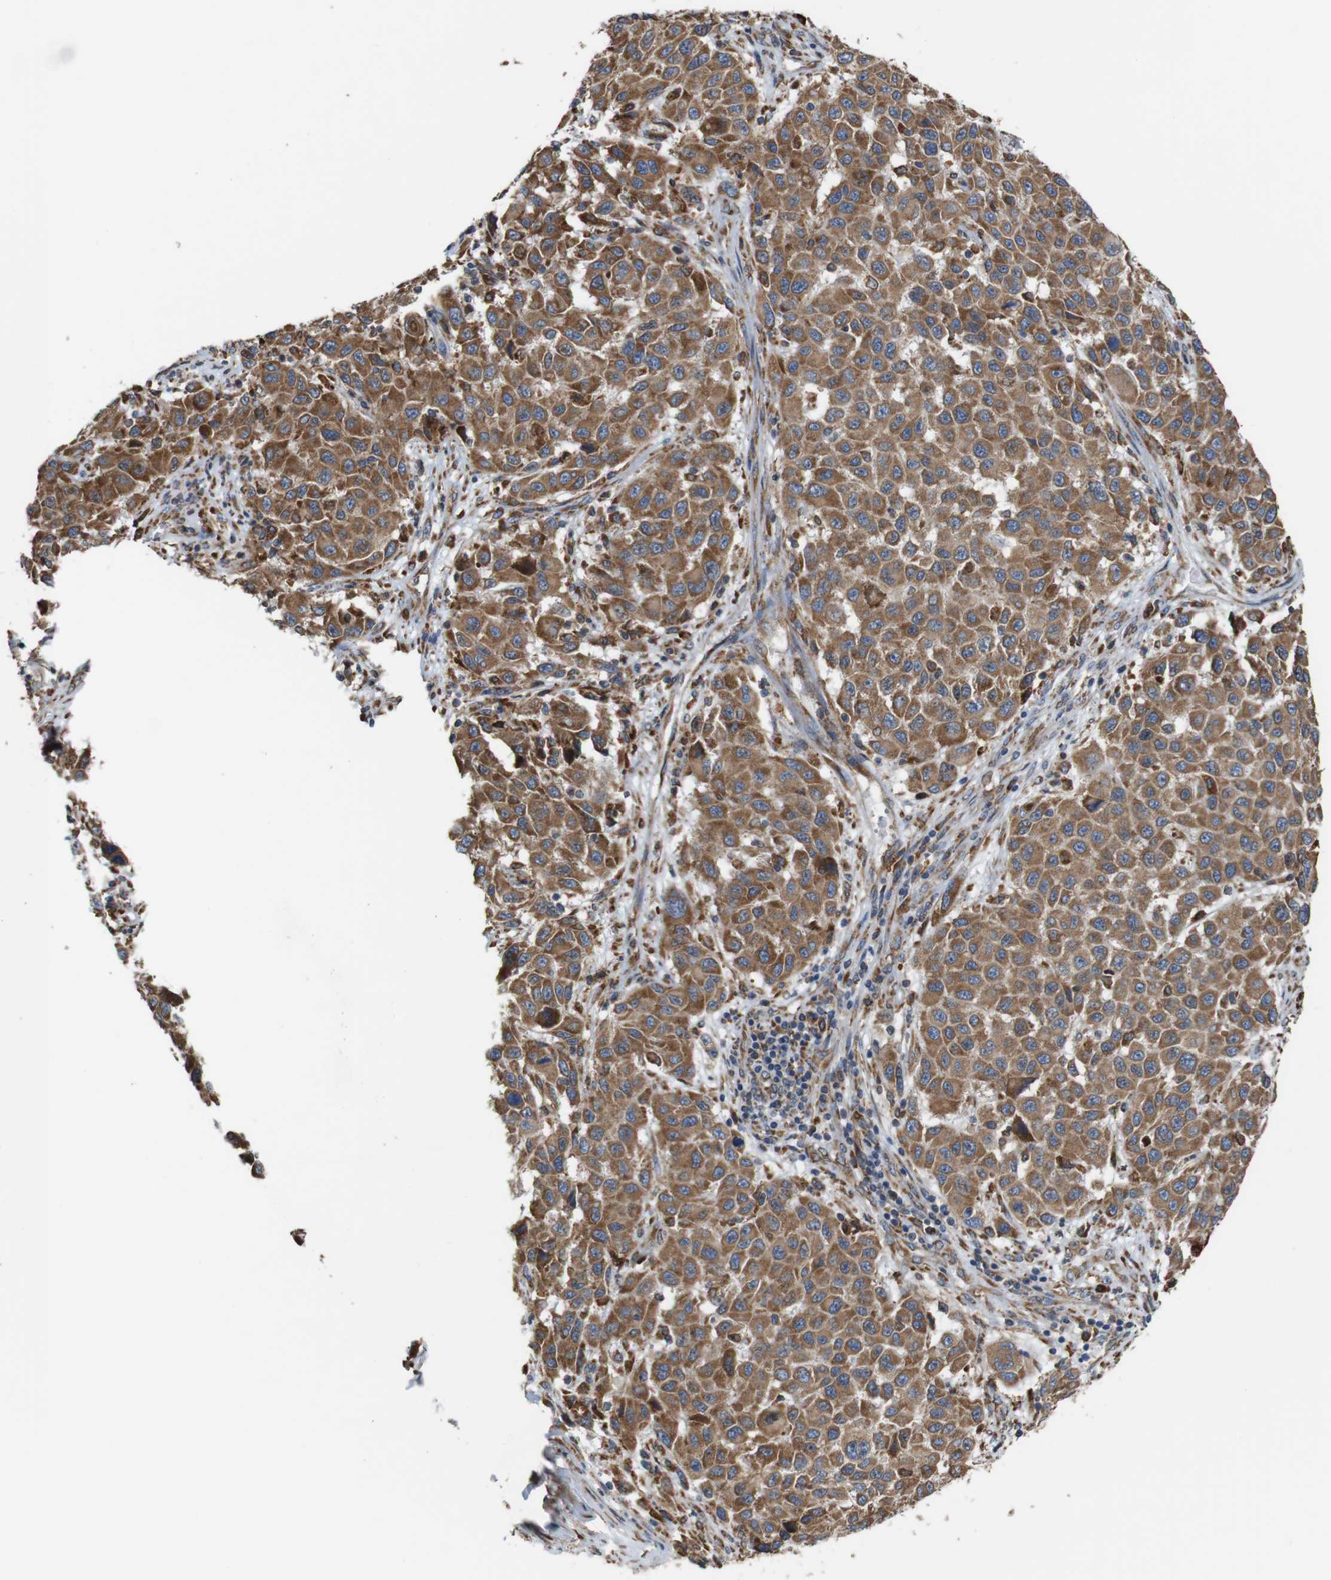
{"staining": {"intensity": "moderate", "quantity": ">75%", "location": "cytoplasmic/membranous"}, "tissue": "melanoma", "cell_type": "Tumor cells", "image_type": "cancer", "snomed": [{"axis": "morphology", "description": "Malignant melanoma, Metastatic site"}, {"axis": "topography", "description": "Lymph node"}], "caption": "A brown stain labels moderate cytoplasmic/membranous staining of a protein in malignant melanoma (metastatic site) tumor cells.", "gene": "UGGT1", "patient": {"sex": "male", "age": 61}}